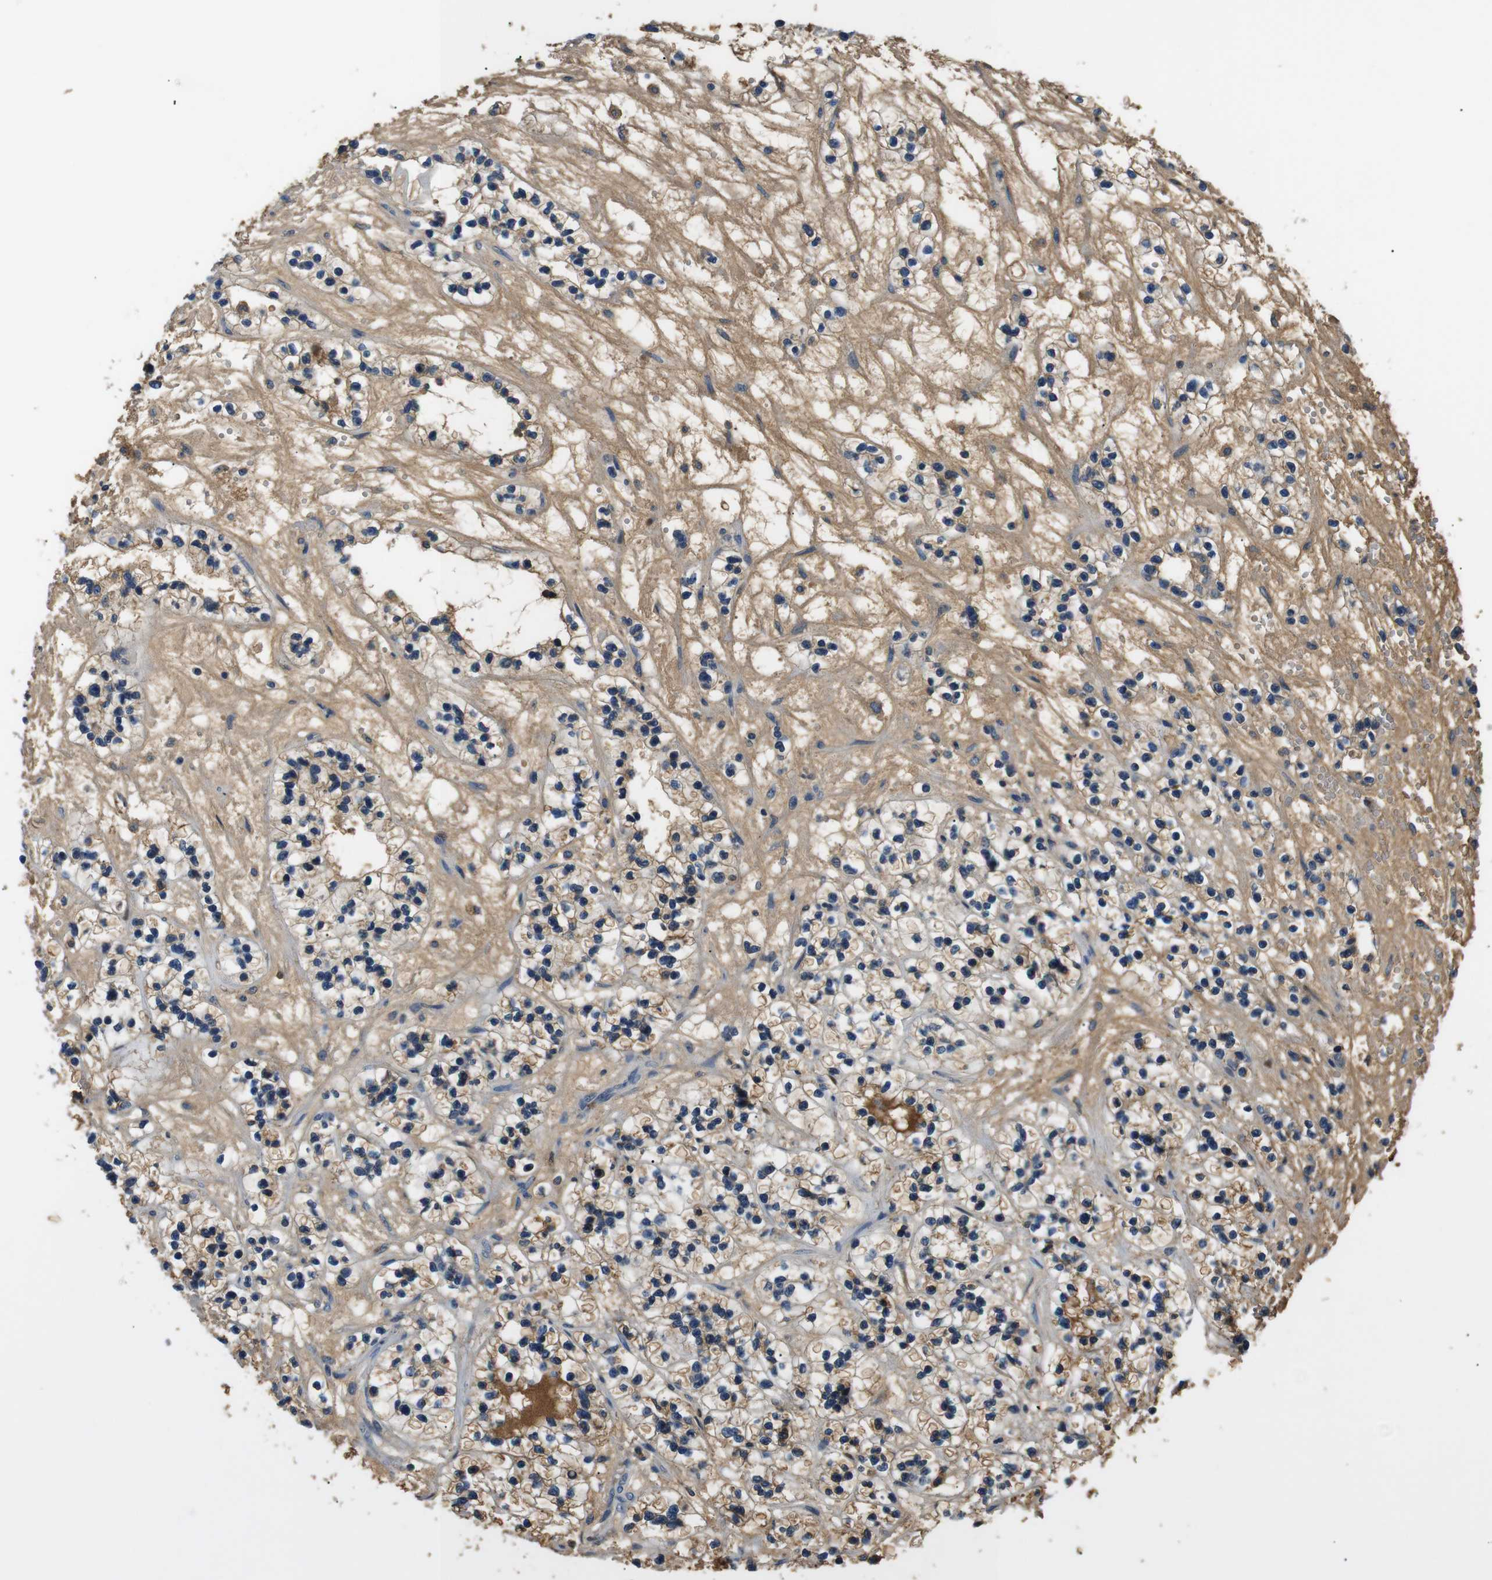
{"staining": {"intensity": "weak", "quantity": ">75%", "location": "cytoplasmic/membranous"}, "tissue": "renal cancer", "cell_type": "Tumor cells", "image_type": "cancer", "snomed": [{"axis": "morphology", "description": "Adenocarcinoma, NOS"}, {"axis": "topography", "description": "Kidney"}], "caption": "Human renal cancer stained with a brown dye reveals weak cytoplasmic/membranous positive positivity in about >75% of tumor cells.", "gene": "LHCGR", "patient": {"sex": "female", "age": 57}}